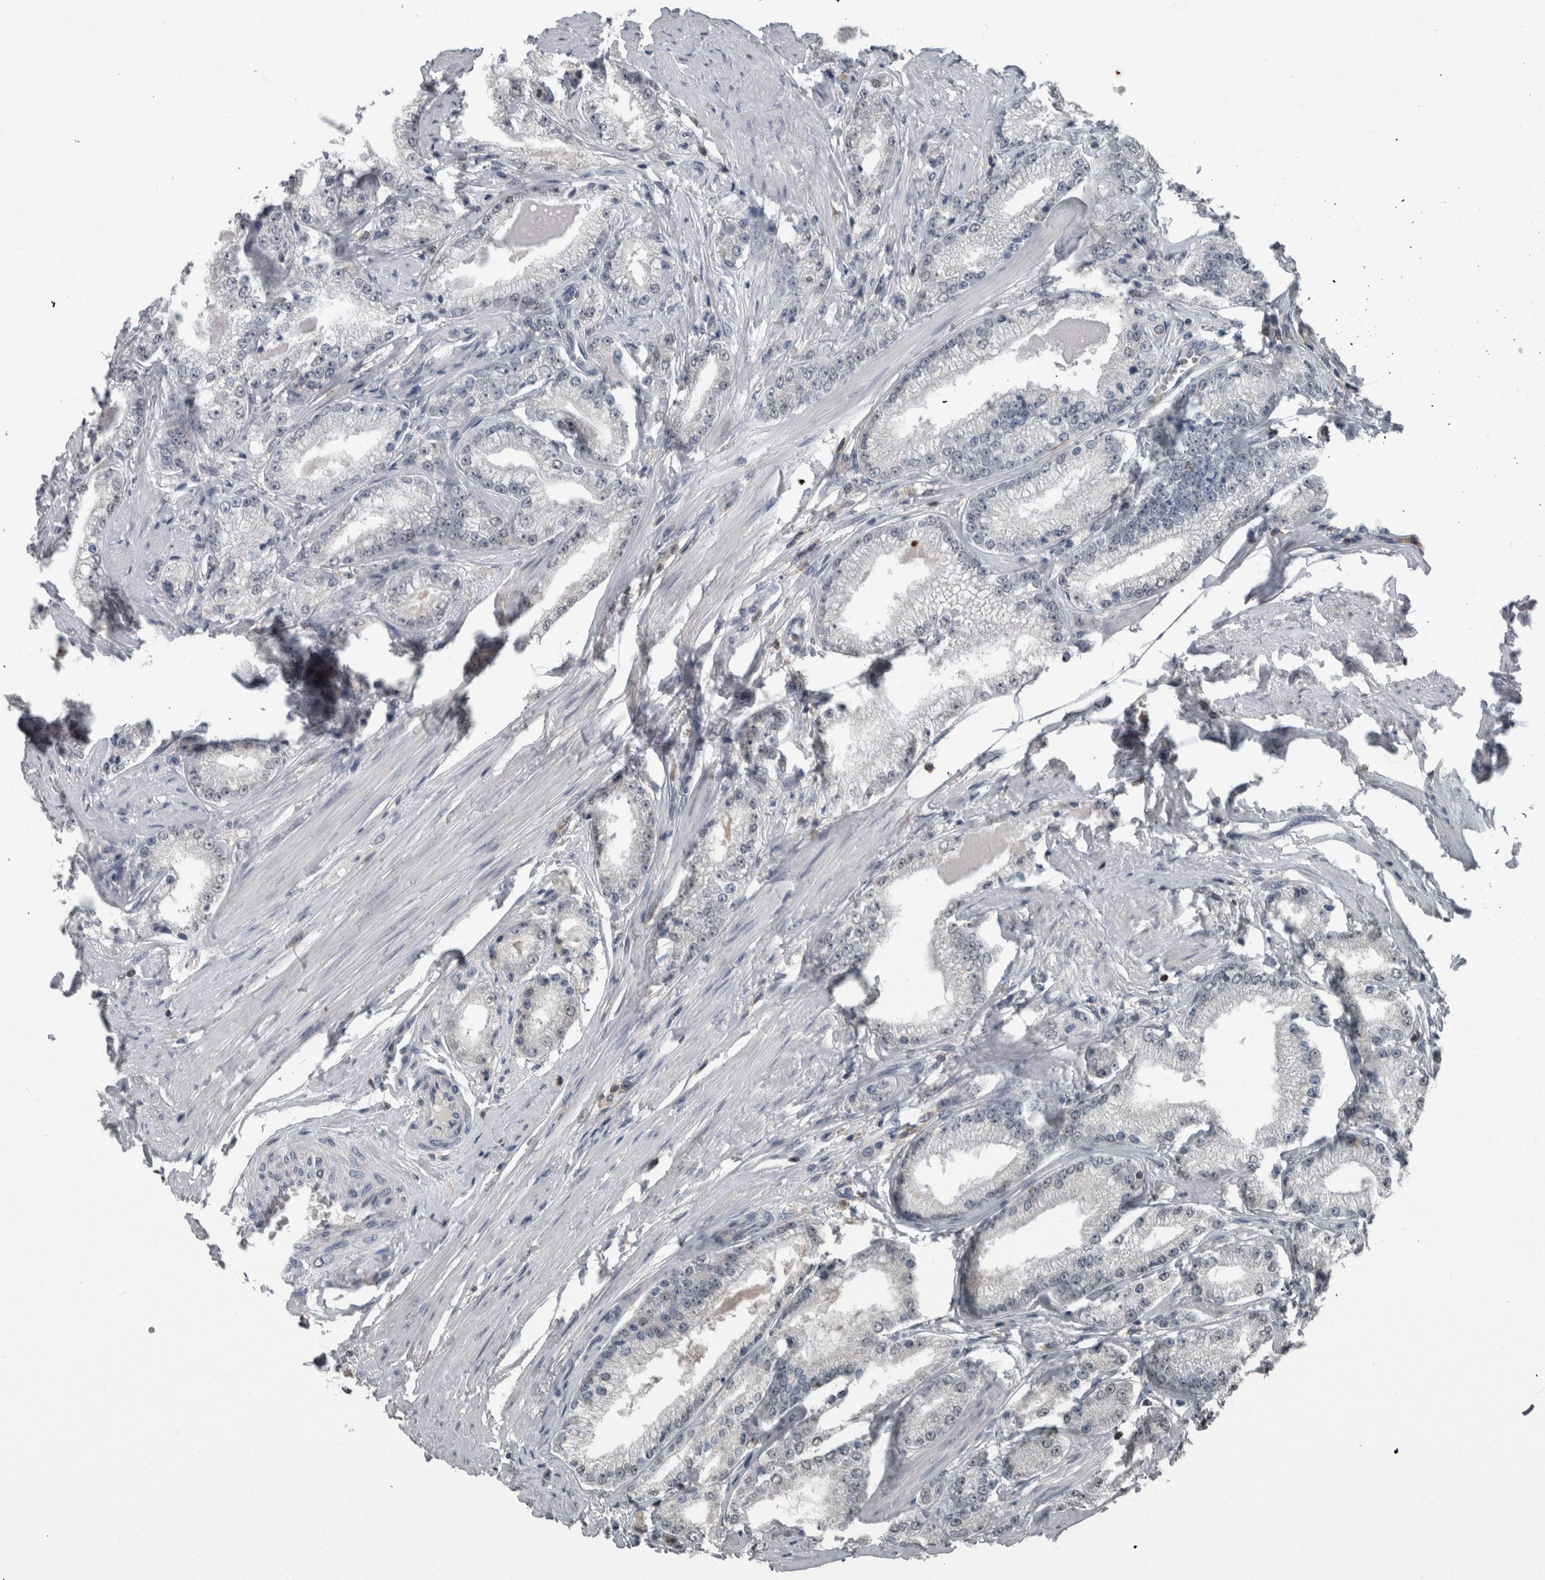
{"staining": {"intensity": "negative", "quantity": "none", "location": "none"}, "tissue": "prostate cancer", "cell_type": "Tumor cells", "image_type": "cancer", "snomed": [{"axis": "morphology", "description": "Adenocarcinoma, Low grade"}, {"axis": "topography", "description": "Prostate"}], "caption": "This is an immunohistochemistry image of prostate cancer (low-grade adenocarcinoma). There is no positivity in tumor cells.", "gene": "MAFF", "patient": {"sex": "male", "age": 63}}